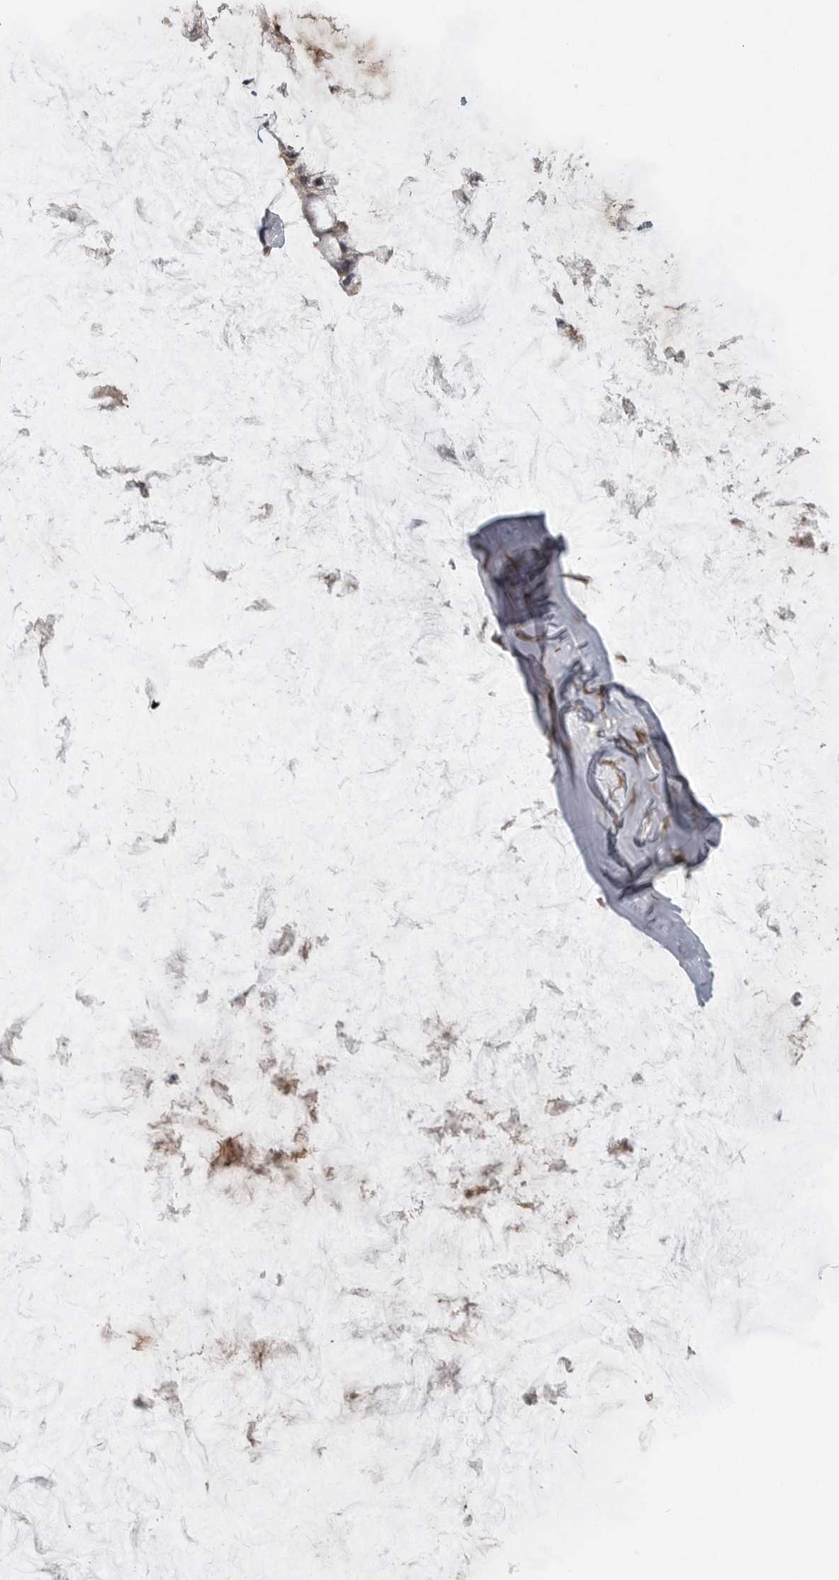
{"staining": {"intensity": "moderate", "quantity": ">75%", "location": "cytoplasmic/membranous"}, "tissue": "ovarian cancer", "cell_type": "Tumor cells", "image_type": "cancer", "snomed": [{"axis": "morphology", "description": "Cystadenocarcinoma, mucinous, NOS"}, {"axis": "topography", "description": "Ovary"}], "caption": "Immunohistochemical staining of human ovarian cancer displays medium levels of moderate cytoplasmic/membranous positivity in approximately >75% of tumor cells.", "gene": "LLGL1", "patient": {"sex": "female", "age": 39}}